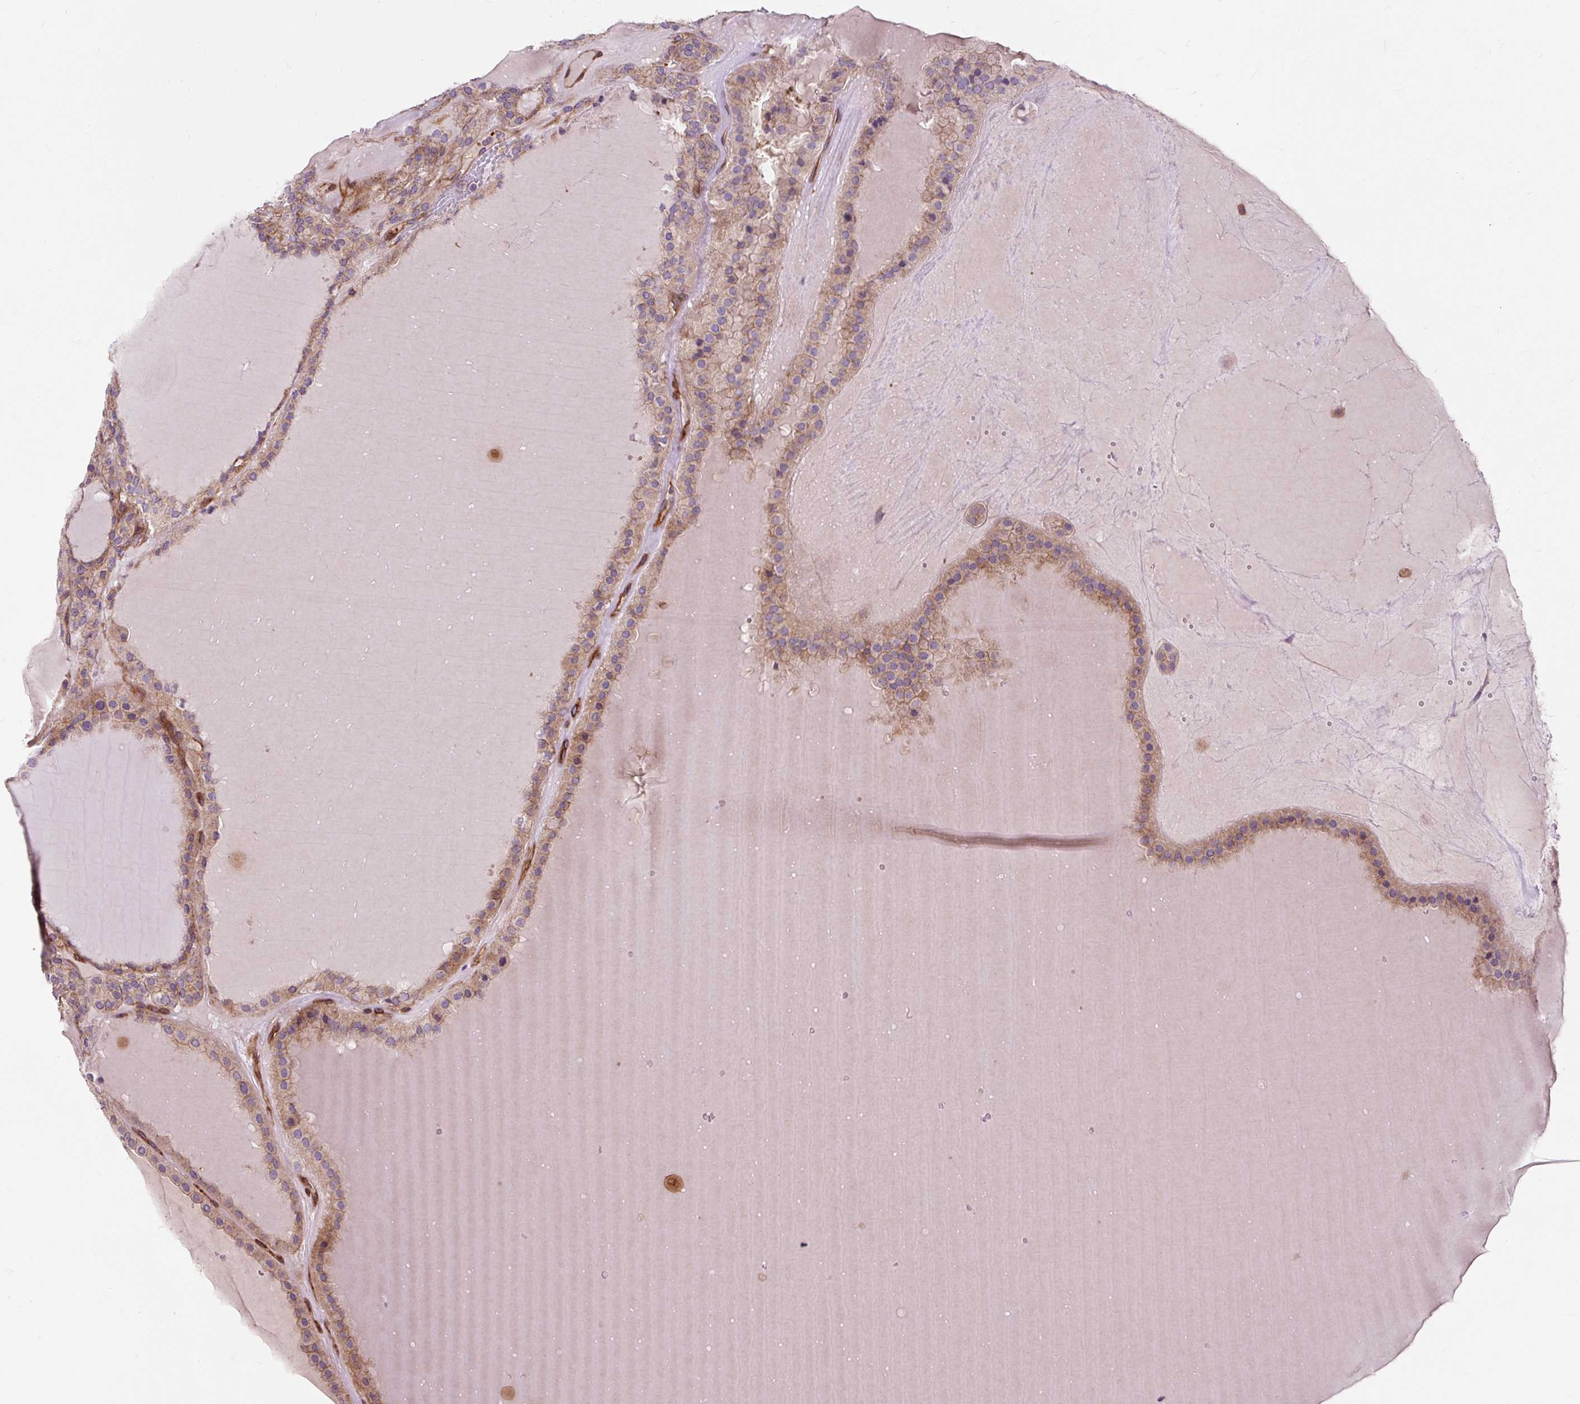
{"staining": {"intensity": "moderate", "quantity": "25%-75%", "location": "cytoplasmic/membranous"}, "tissue": "thyroid cancer", "cell_type": "Tumor cells", "image_type": "cancer", "snomed": [{"axis": "morphology", "description": "Follicular adenoma carcinoma, NOS"}, {"axis": "topography", "description": "Thyroid gland"}], "caption": "IHC micrograph of thyroid cancer stained for a protein (brown), which reveals medium levels of moderate cytoplasmic/membranous staining in approximately 25%-75% of tumor cells.", "gene": "PCDHGB3", "patient": {"sex": "female", "age": 63}}